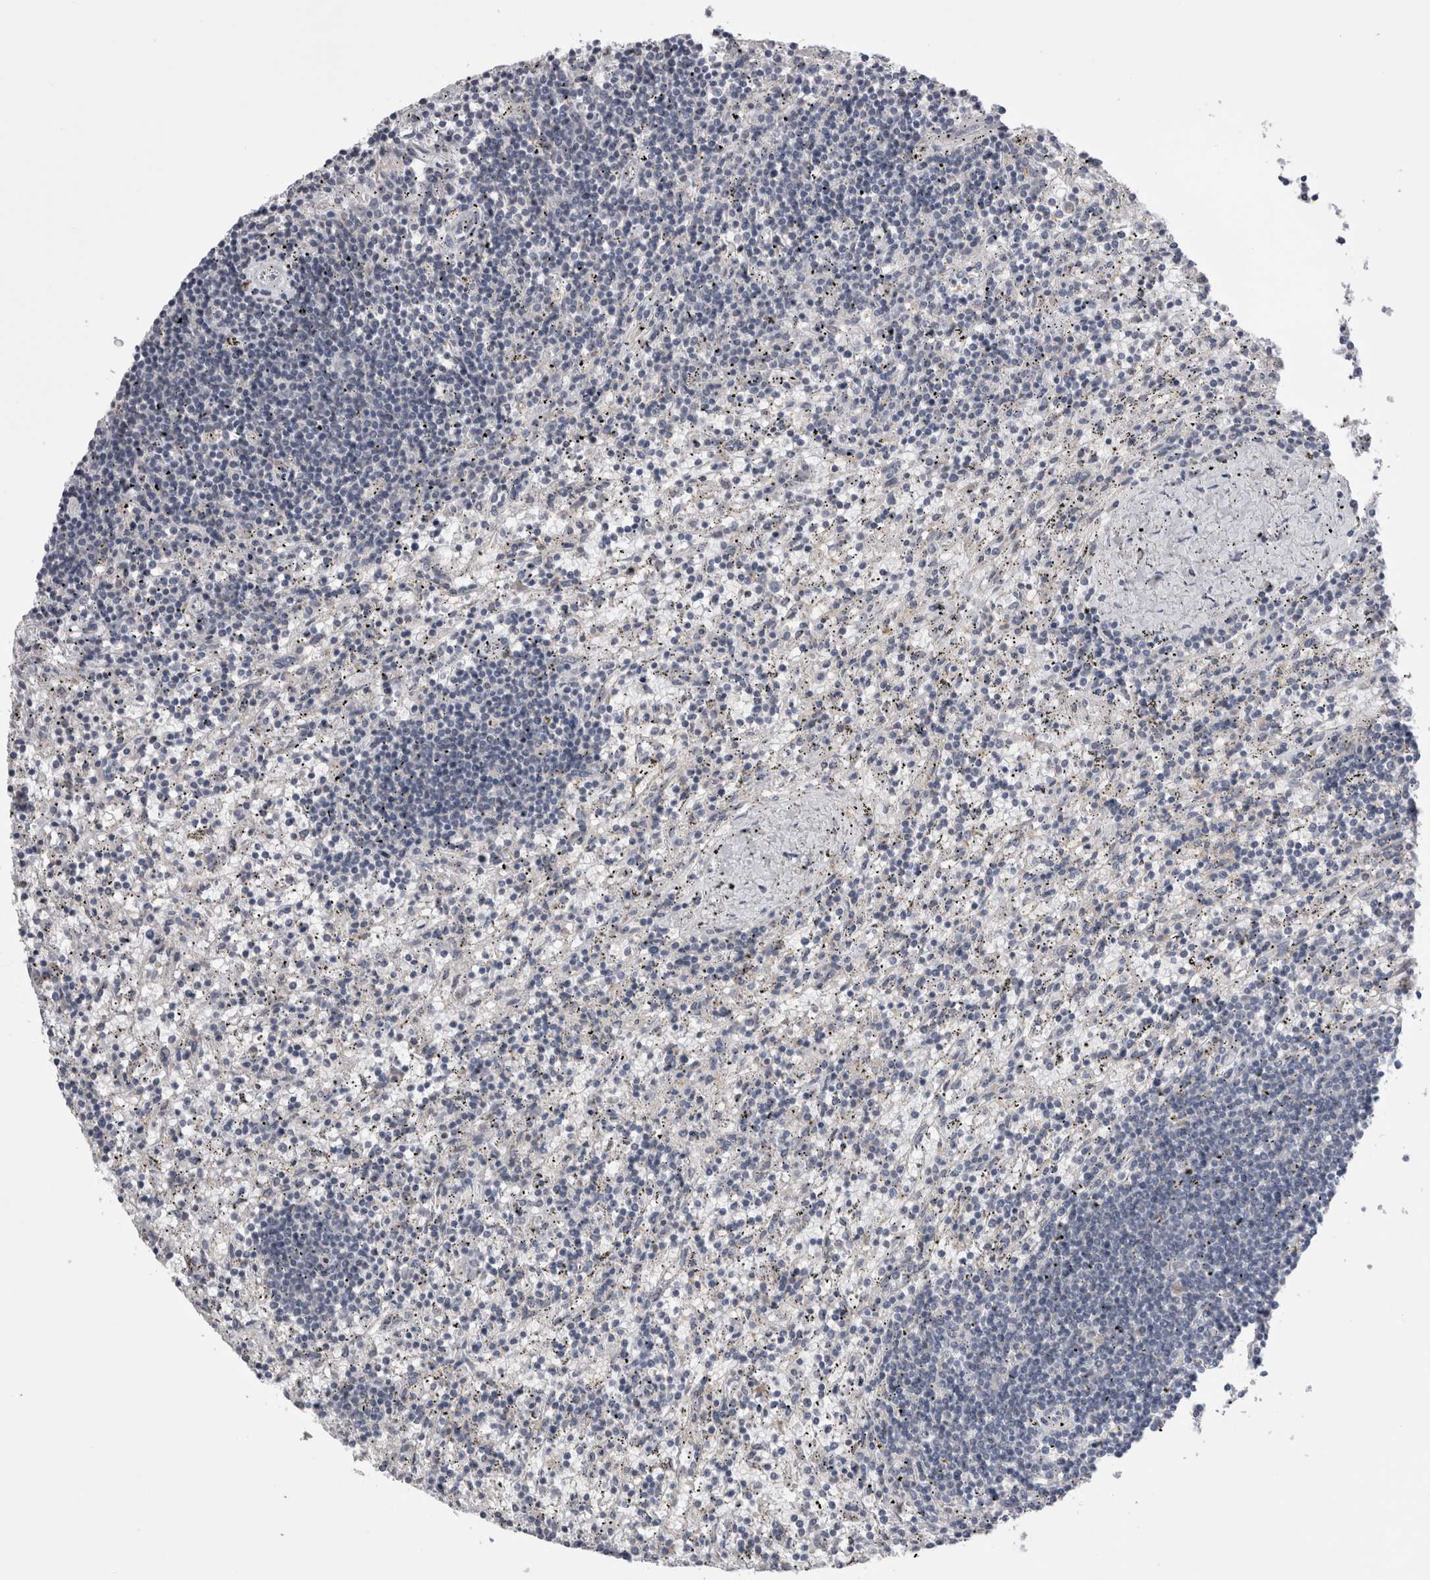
{"staining": {"intensity": "negative", "quantity": "none", "location": "none"}, "tissue": "lymphoma", "cell_type": "Tumor cells", "image_type": "cancer", "snomed": [{"axis": "morphology", "description": "Malignant lymphoma, non-Hodgkin's type, Low grade"}, {"axis": "topography", "description": "Spleen"}], "caption": "Tumor cells show no significant expression in lymphoma.", "gene": "ARHGAP29", "patient": {"sex": "male", "age": 76}}